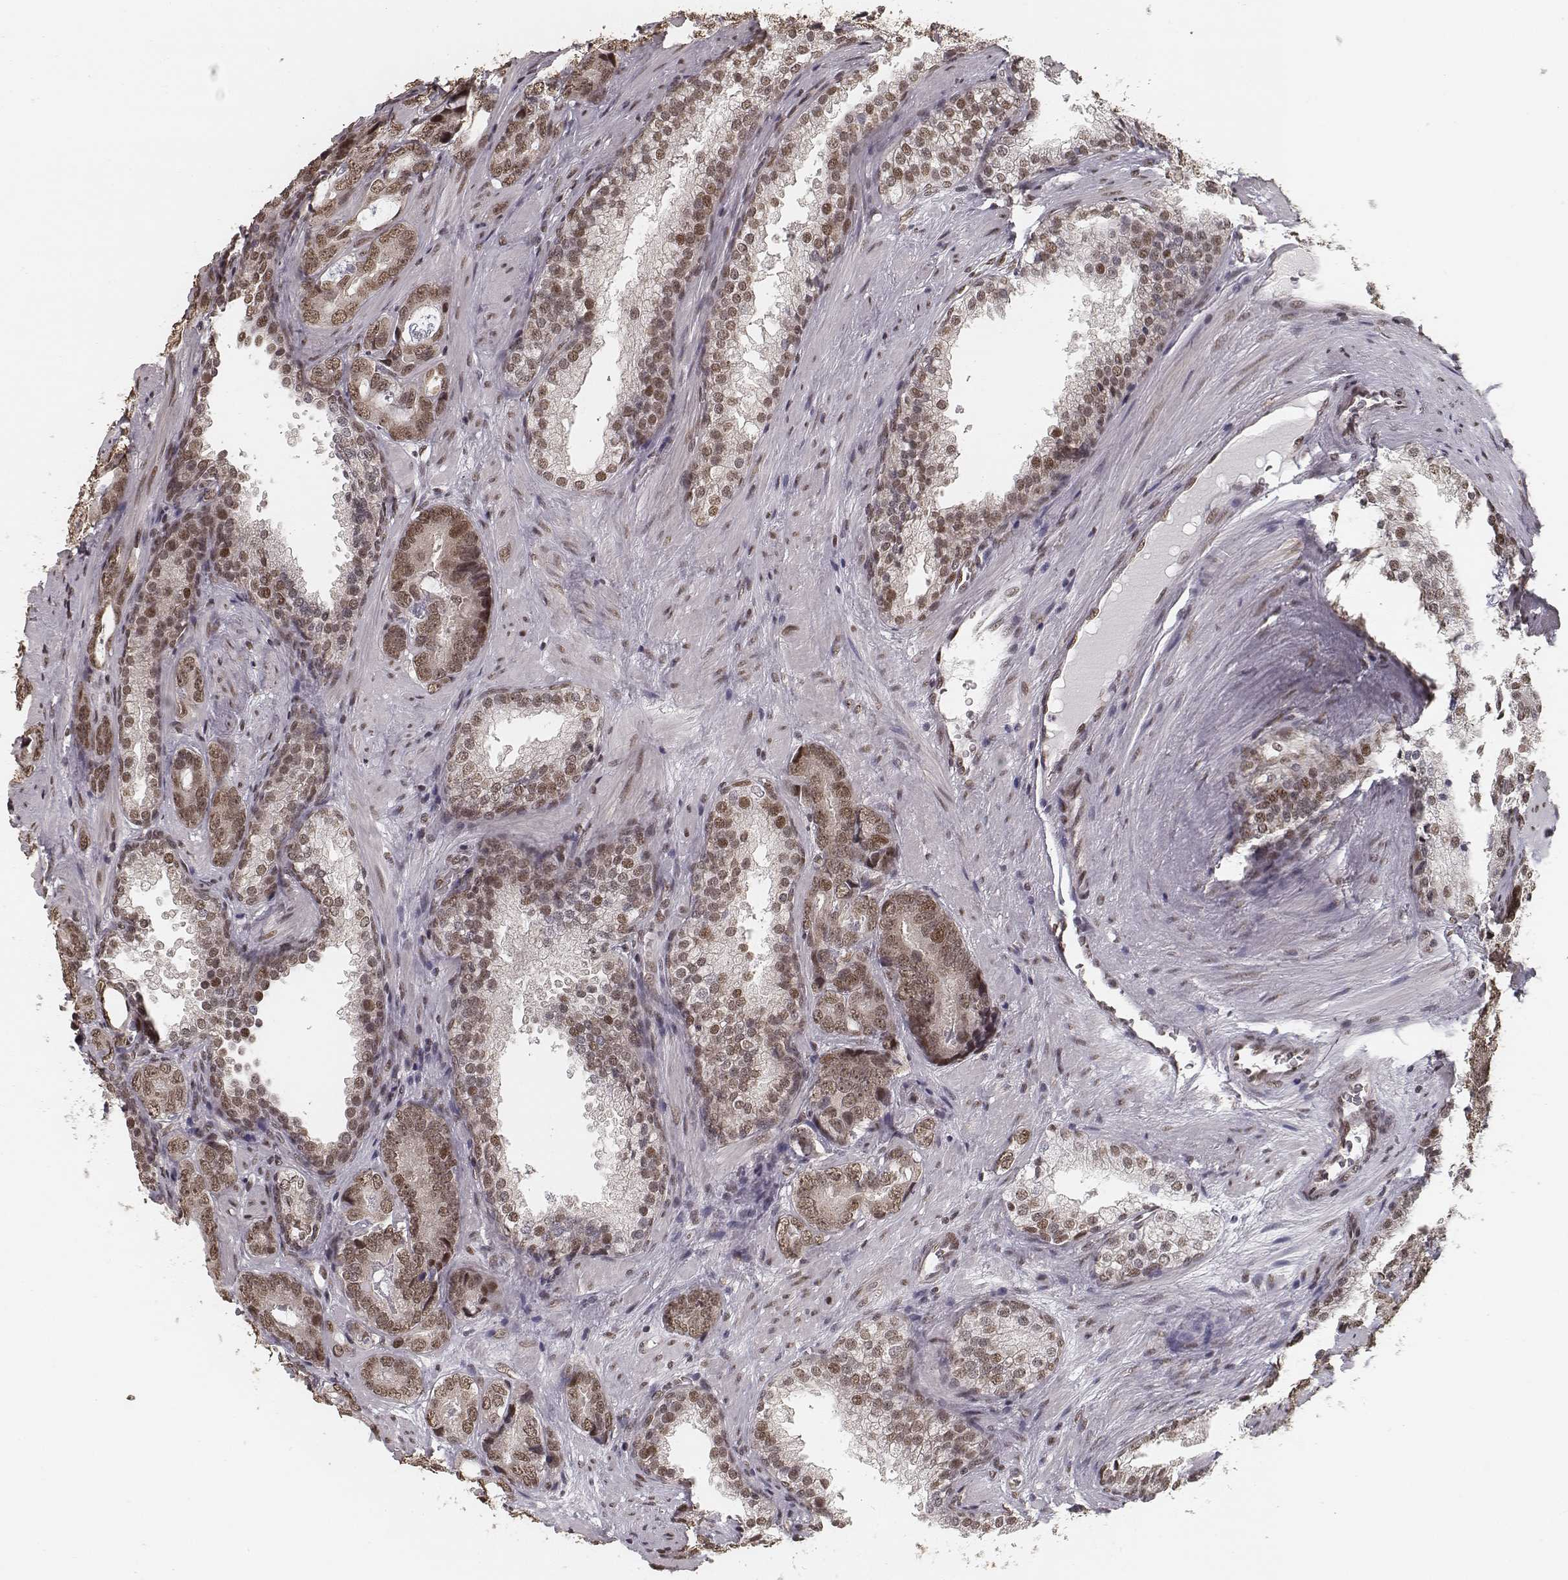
{"staining": {"intensity": "moderate", "quantity": ">75%", "location": "nuclear"}, "tissue": "prostate cancer", "cell_type": "Tumor cells", "image_type": "cancer", "snomed": [{"axis": "morphology", "description": "Adenocarcinoma, Low grade"}, {"axis": "topography", "description": "Prostate"}], "caption": "Protein expression by immunohistochemistry demonstrates moderate nuclear expression in approximately >75% of tumor cells in adenocarcinoma (low-grade) (prostate). (brown staining indicates protein expression, while blue staining denotes nuclei).", "gene": "HMGA2", "patient": {"sex": "male", "age": 60}}